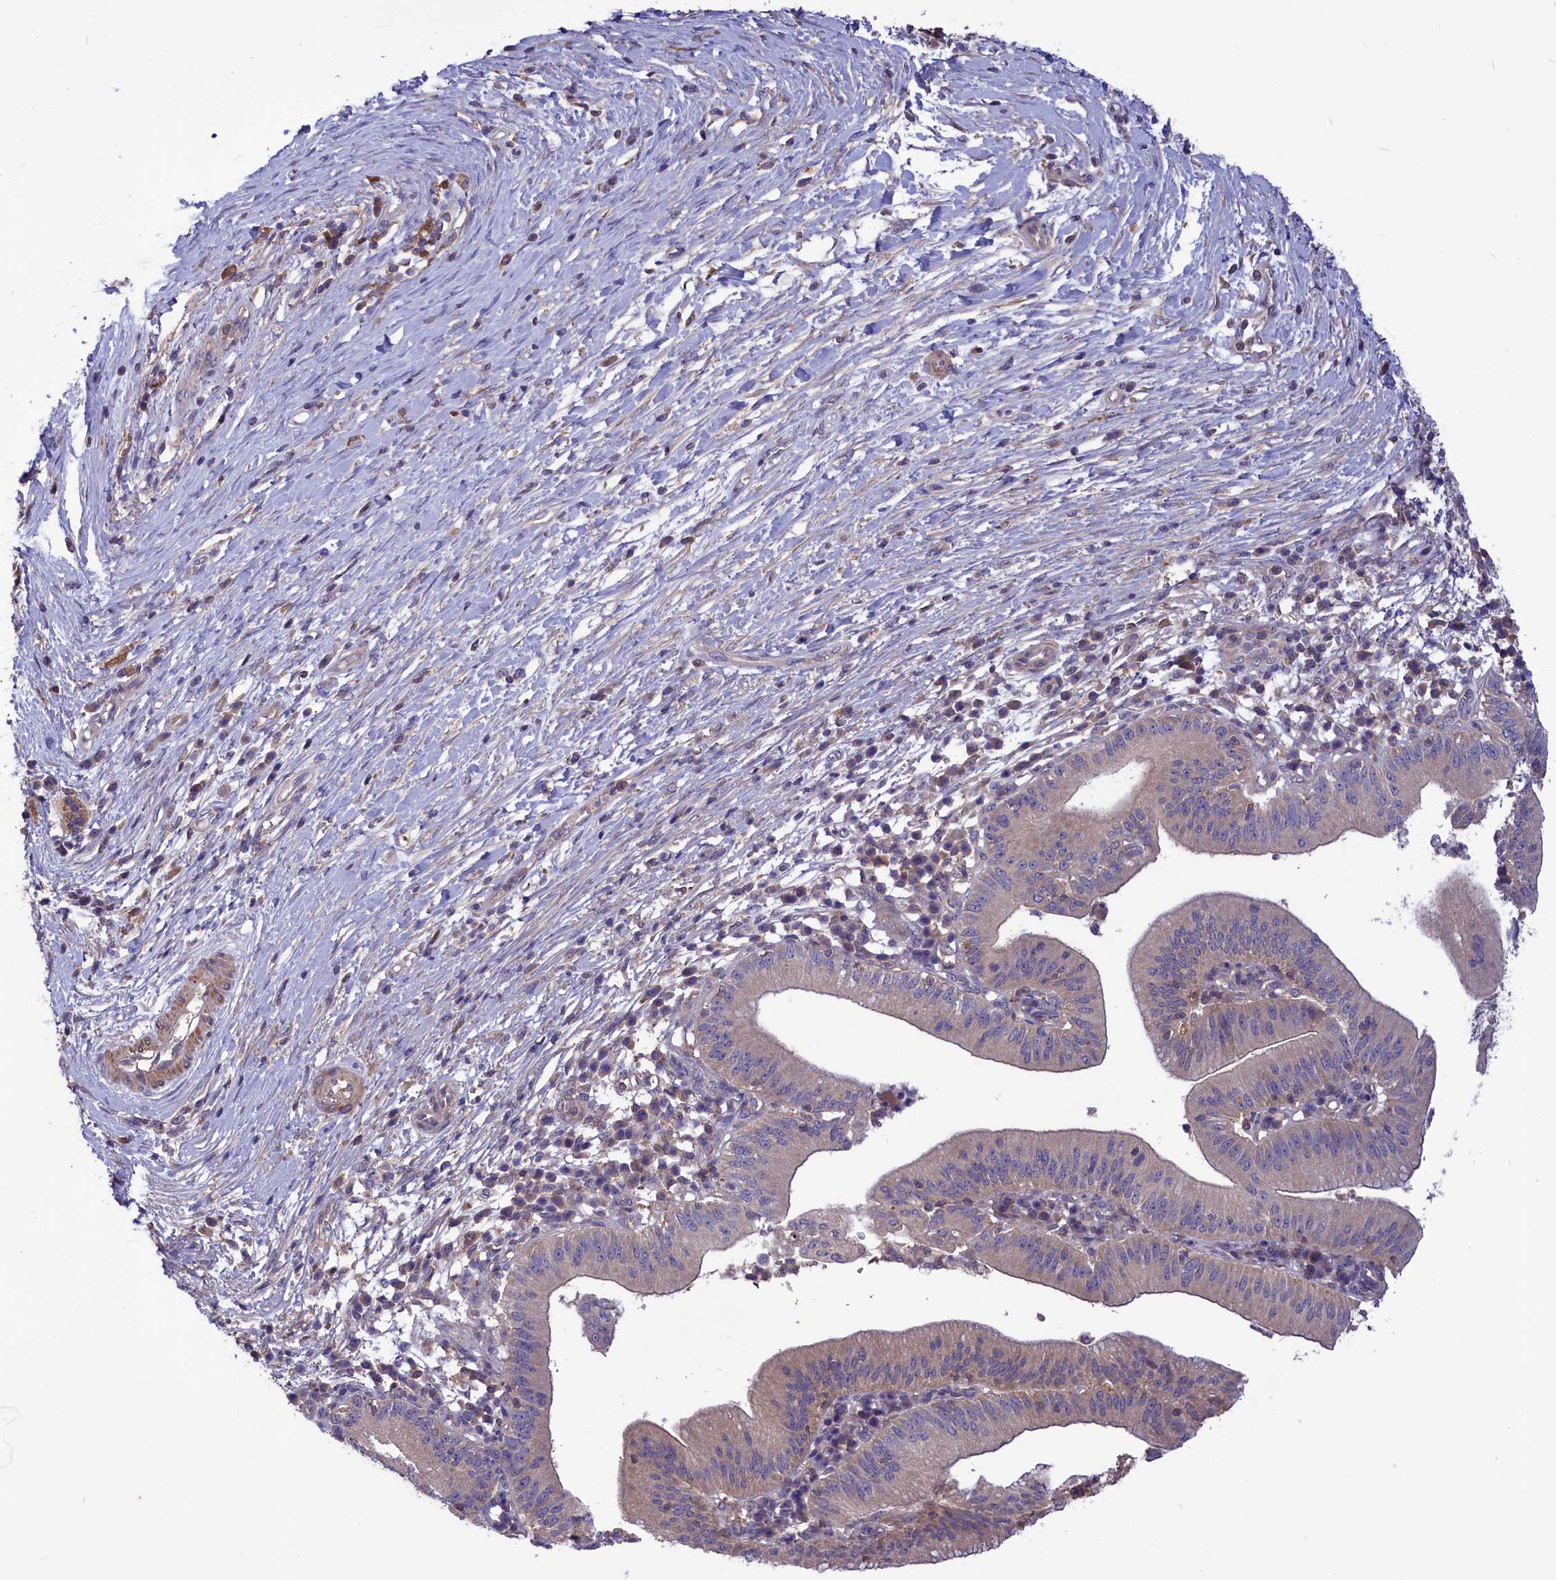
{"staining": {"intensity": "weak", "quantity": "25%-75%", "location": "cytoplasmic/membranous"}, "tissue": "pancreatic cancer", "cell_type": "Tumor cells", "image_type": "cancer", "snomed": [{"axis": "morphology", "description": "Adenocarcinoma, NOS"}, {"axis": "topography", "description": "Pancreas"}], "caption": "There is low levels of weak cytoplasmic/membranous staining in tumor cells of adenocarcinoma (pancreatic), as demonstrated by immunohistochemical staining (brown color).", "gene": "AMDHD2", "patient": {"sex": "male", "age": 68}}